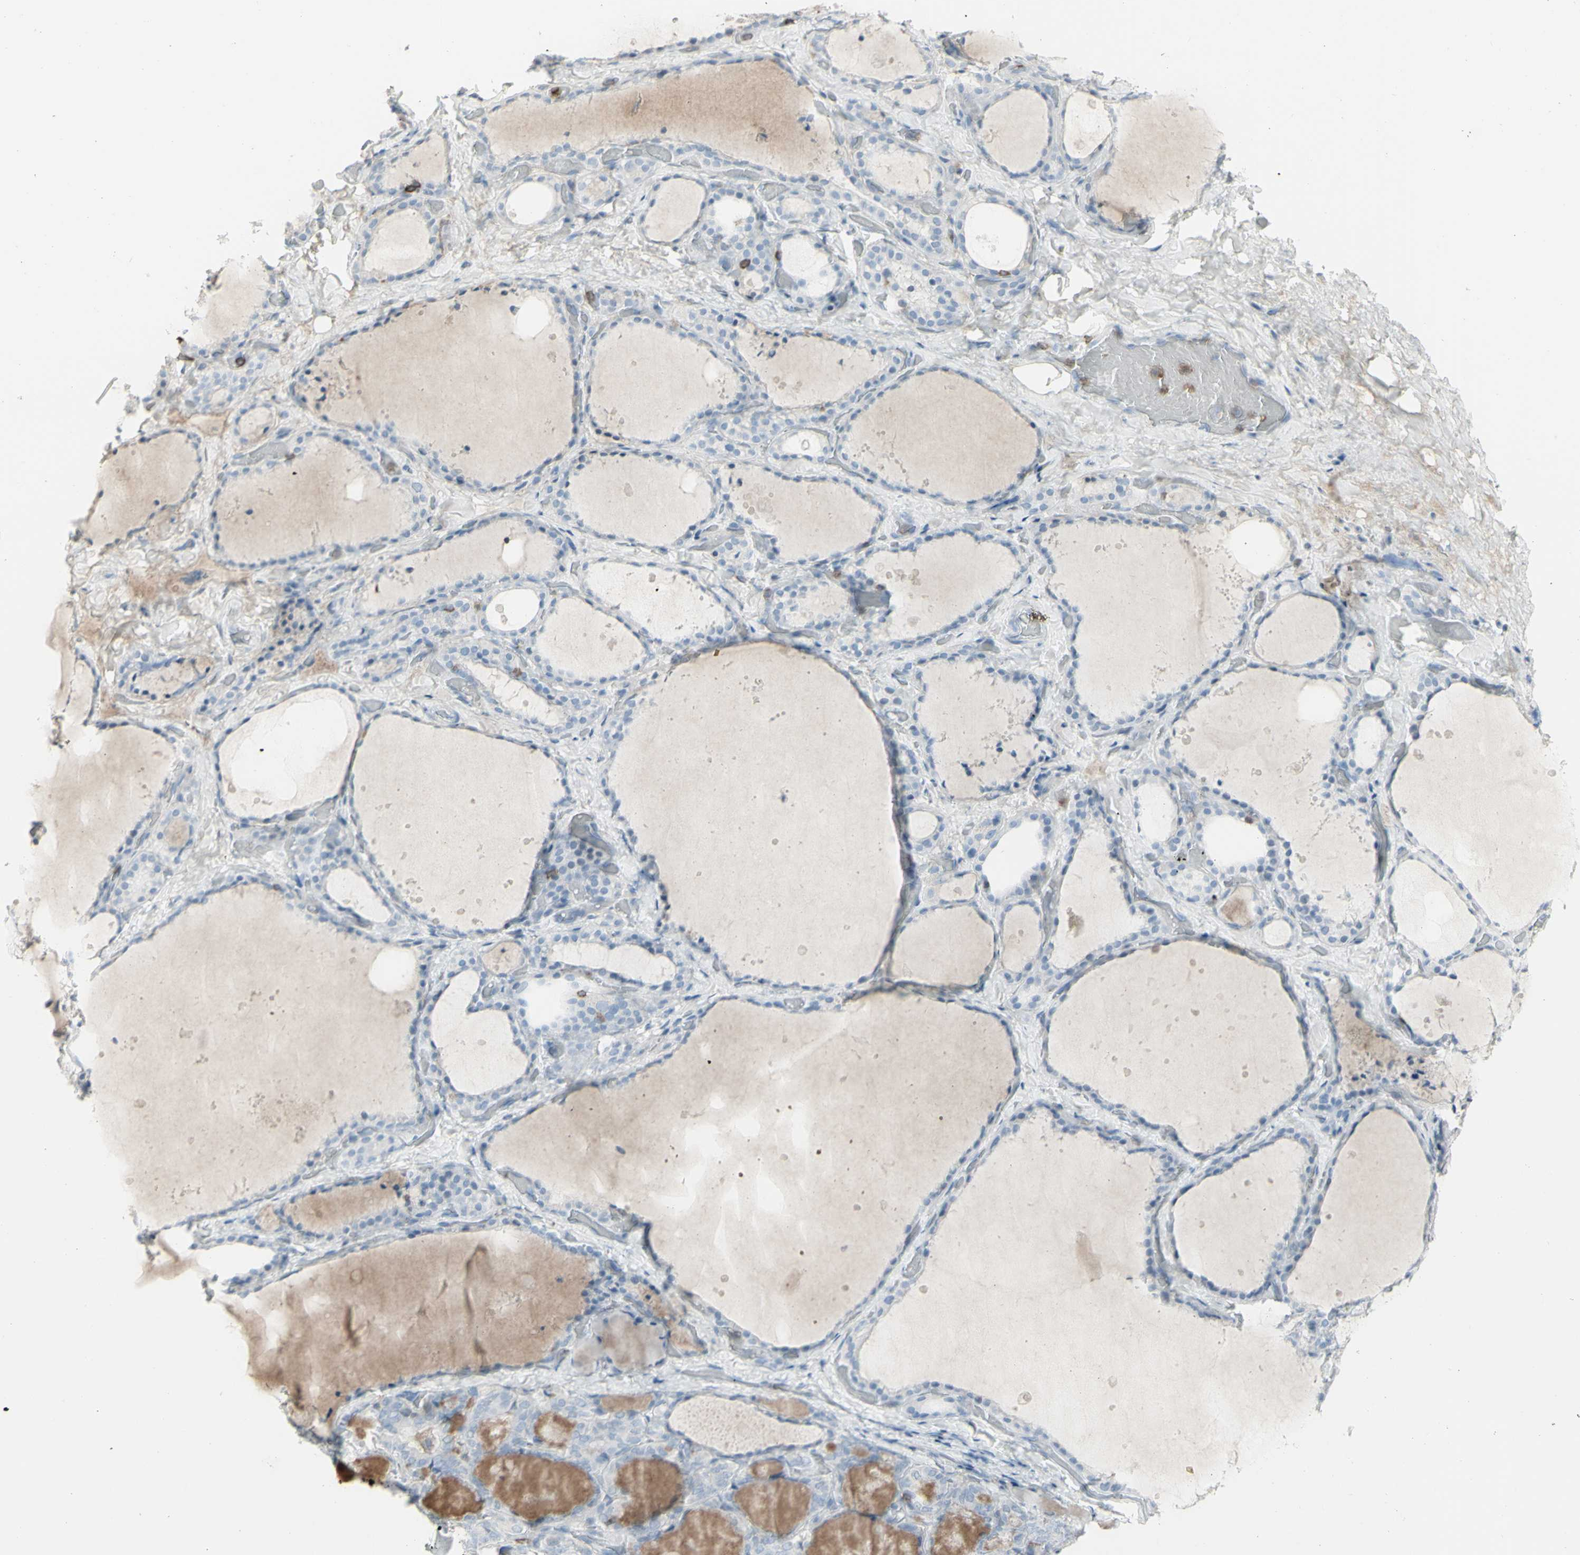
{"staining": {"intensity": "weak", "quantity": "<25%", "location": "cytoplasmic/membranous"}, "tissue": "thyroid gland", "cell_type": "Glandular cells", "image_type": "normal", "snomed": [{"axis": "morphology", "description": "Normal tissue, NOS"}, {"axis": "topography", "description": "Thyroid gland"}], "caption": "An immunohistochemistry micrograph of benign thyroid gland is shown. There is no staining in glandular cells of thyroid gland.", "gene": "NRG1", "patient": {"sex": "female", "age": 44}}